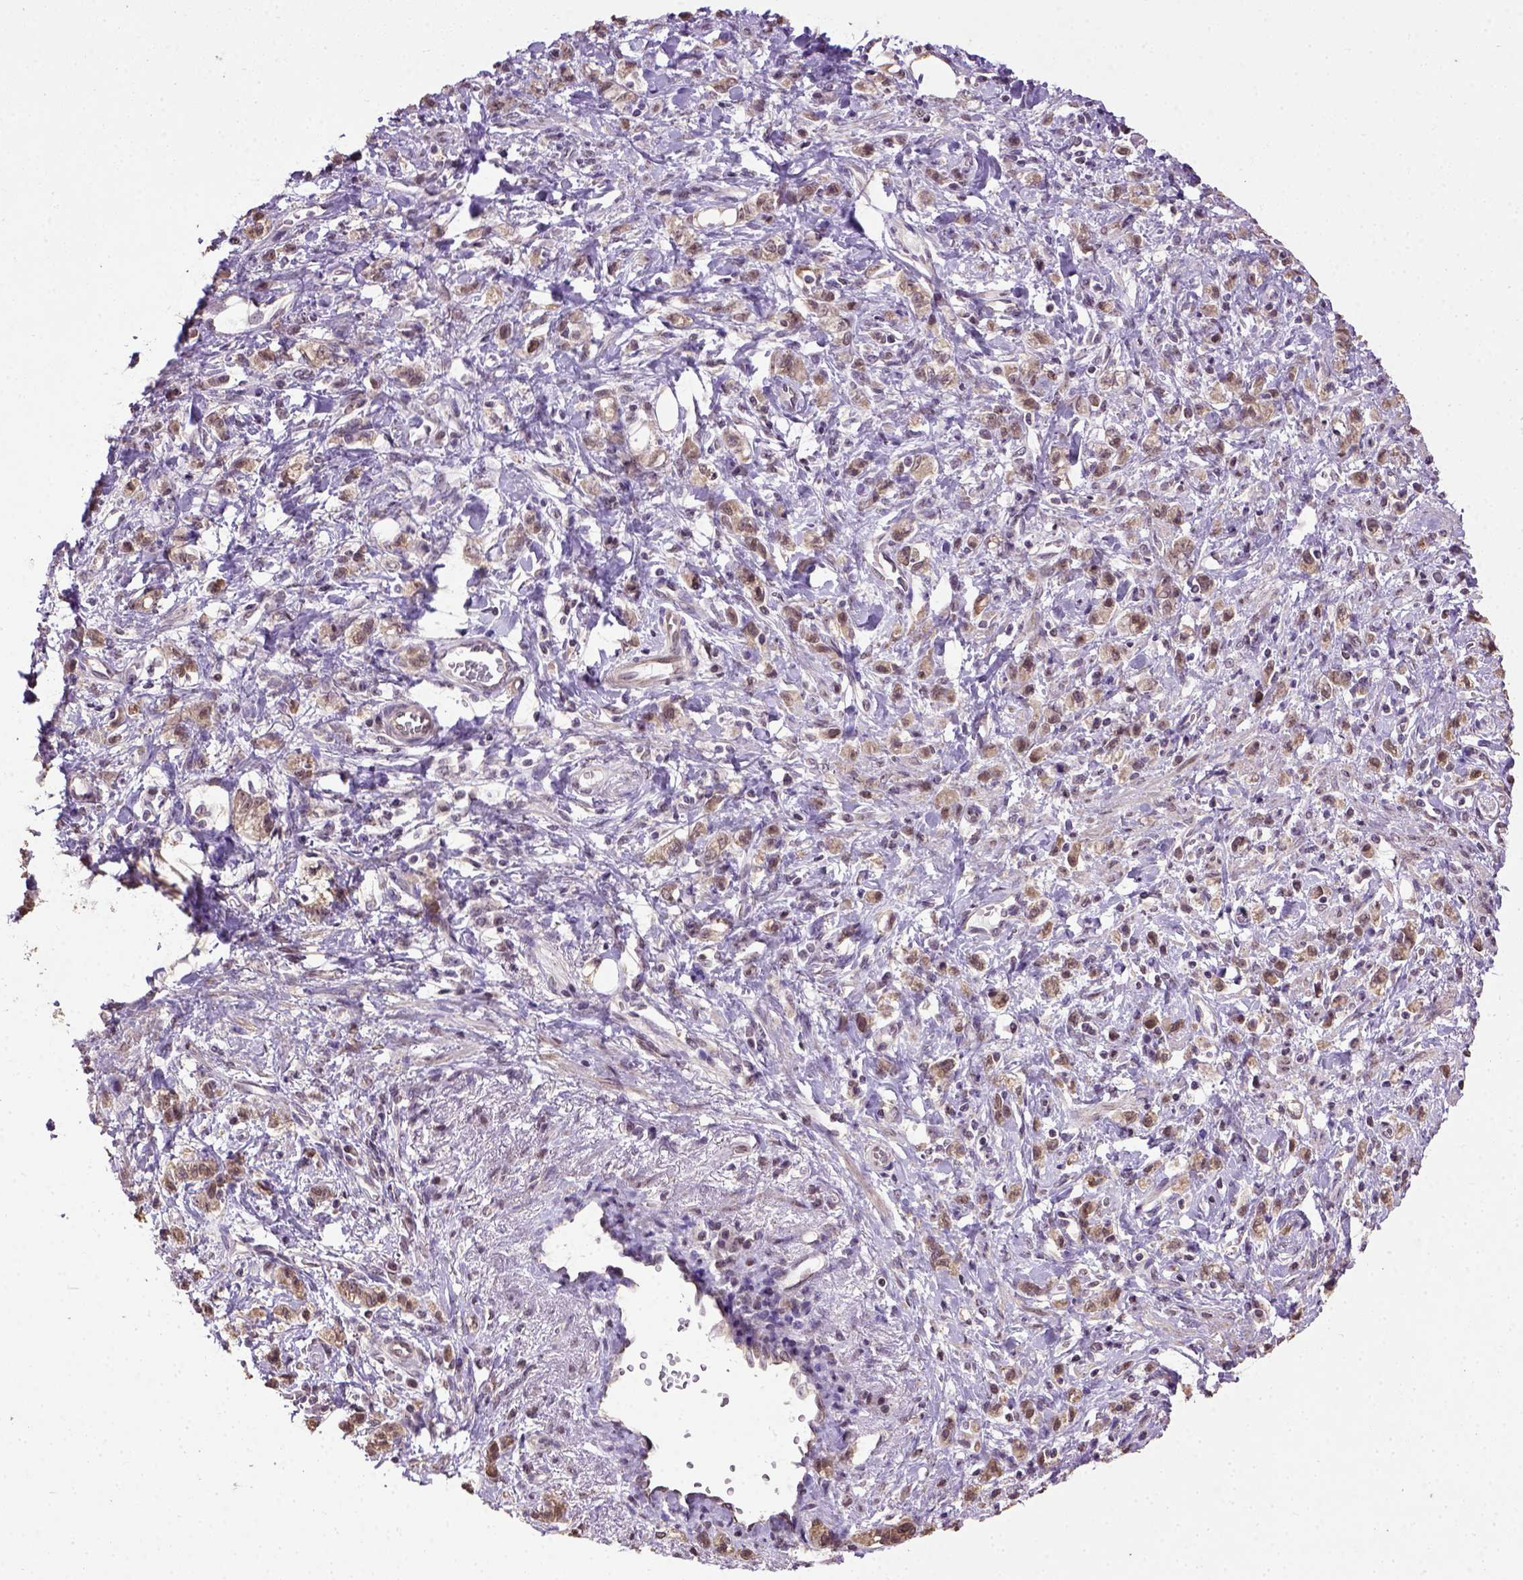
{"staining": {"intensity": "moderate", "quantity": ">75%", "location": "cytoplasmic/membranous,nuclear"}, "tissue": "stomach cancer", "cell_type": "Tumor cells", "image_type": "cancer", "snomed": [{"axis": "morphology", "description": "Adenocarcinoma, NOS"}, {"axis": "topography", "description": "Stomach"}], "caption": "Adenocarcinoma (stomach) stained for a protein exhibits moderate cytoplasmic/membranous and nuclear positivity in tumor cells.", "gene": "UBA3", "patient": {"sex": "male", "age": 77}}